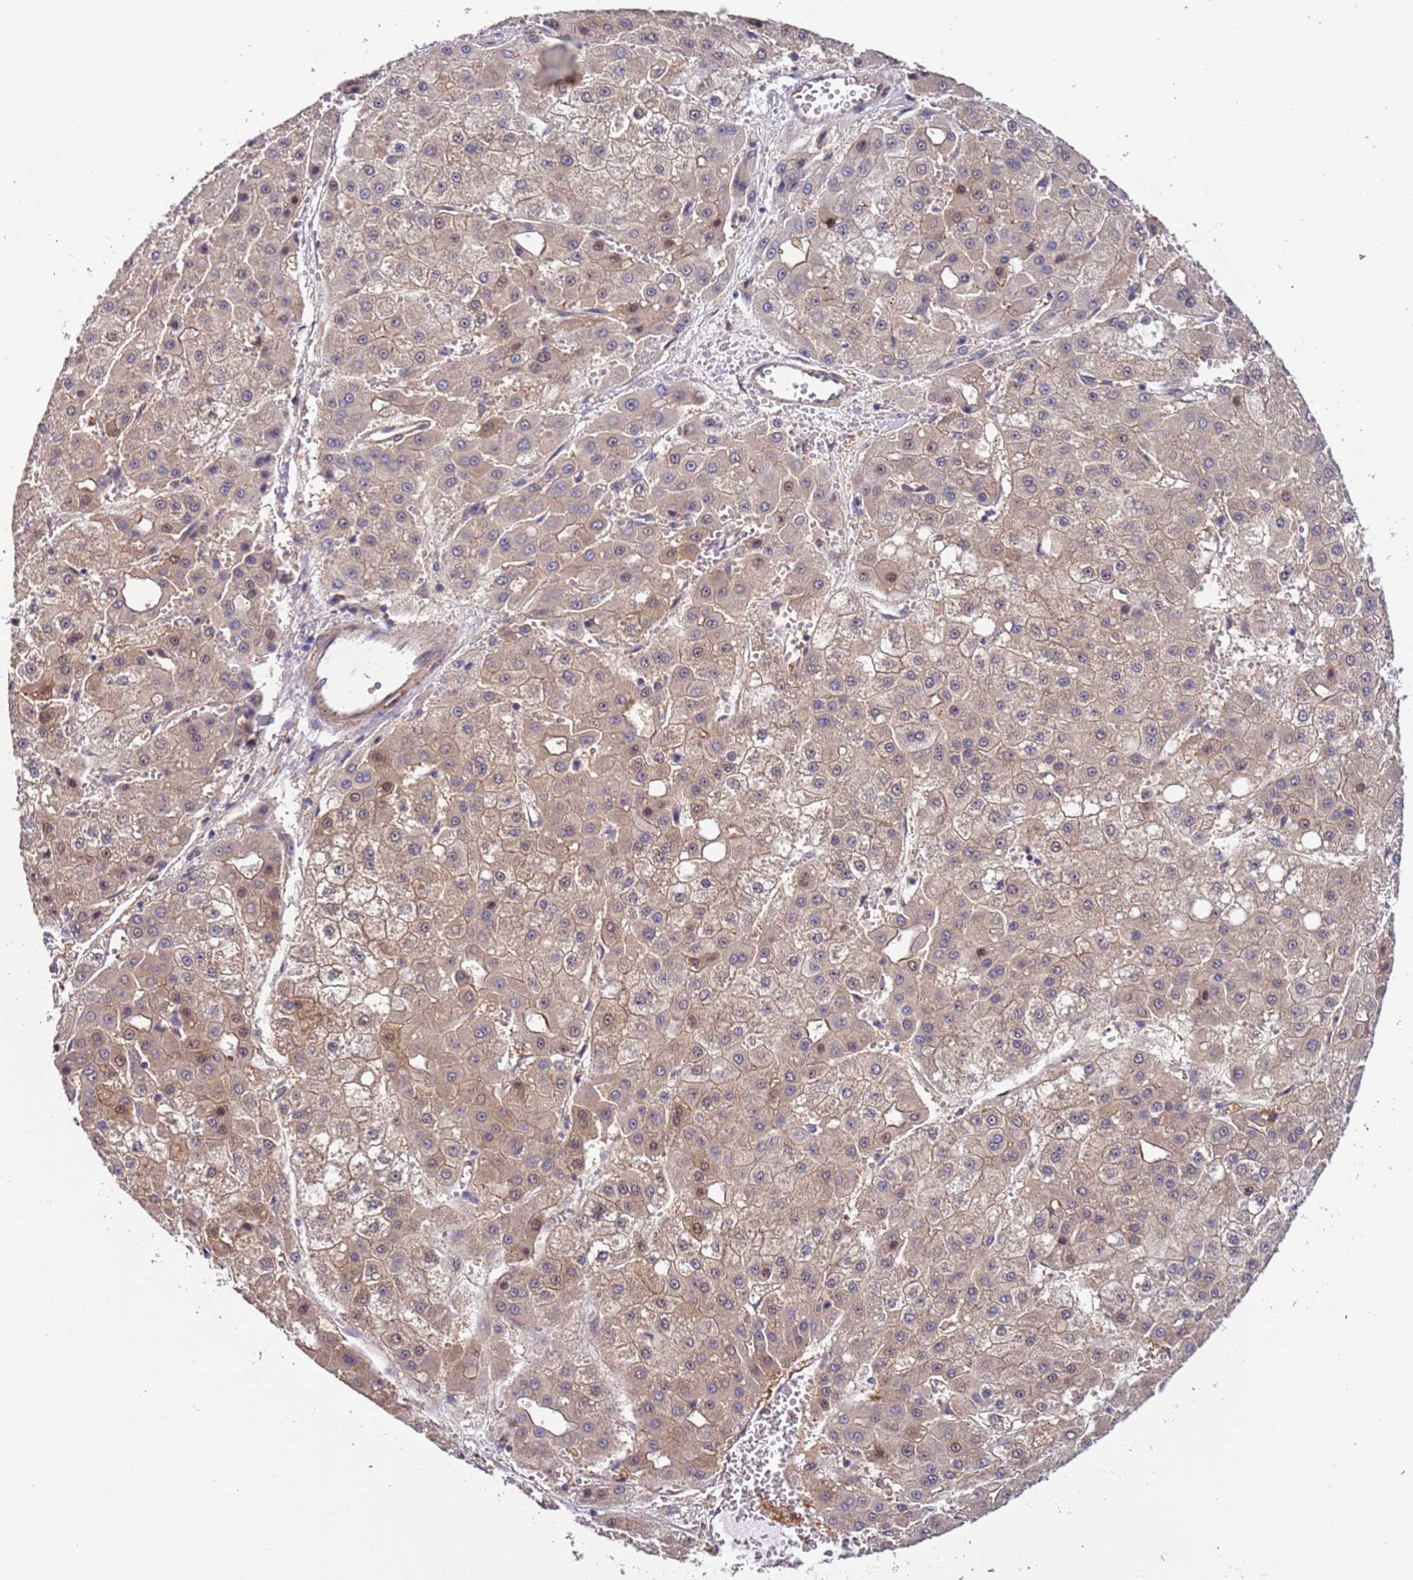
{"staining": {"intensity": "weak", "quantity": ">75%", "location": "cytoplasmic/membranous,nuclear"}, "tissue": "liver cancer", "cell_type": "Tumor cells", "image_type": "cancer", "snomed": [{"axis": "morphology", "description": "Carcinoma, Hepatocellular, NOS"}, {"axis": "topography", "description": "Liver"}], "caption": "Weak cytoplasmic/membranous and nuclear protein staining is present in about >75% of tumor cells in hepatocellular carcinoma (liver). (Stains: DAB in brown, nuclei in blue, Microscopy: brightfield microscopy at high magnification).", "gene": "LAMB4", "patient": {"sex": "male", "age": 47}}